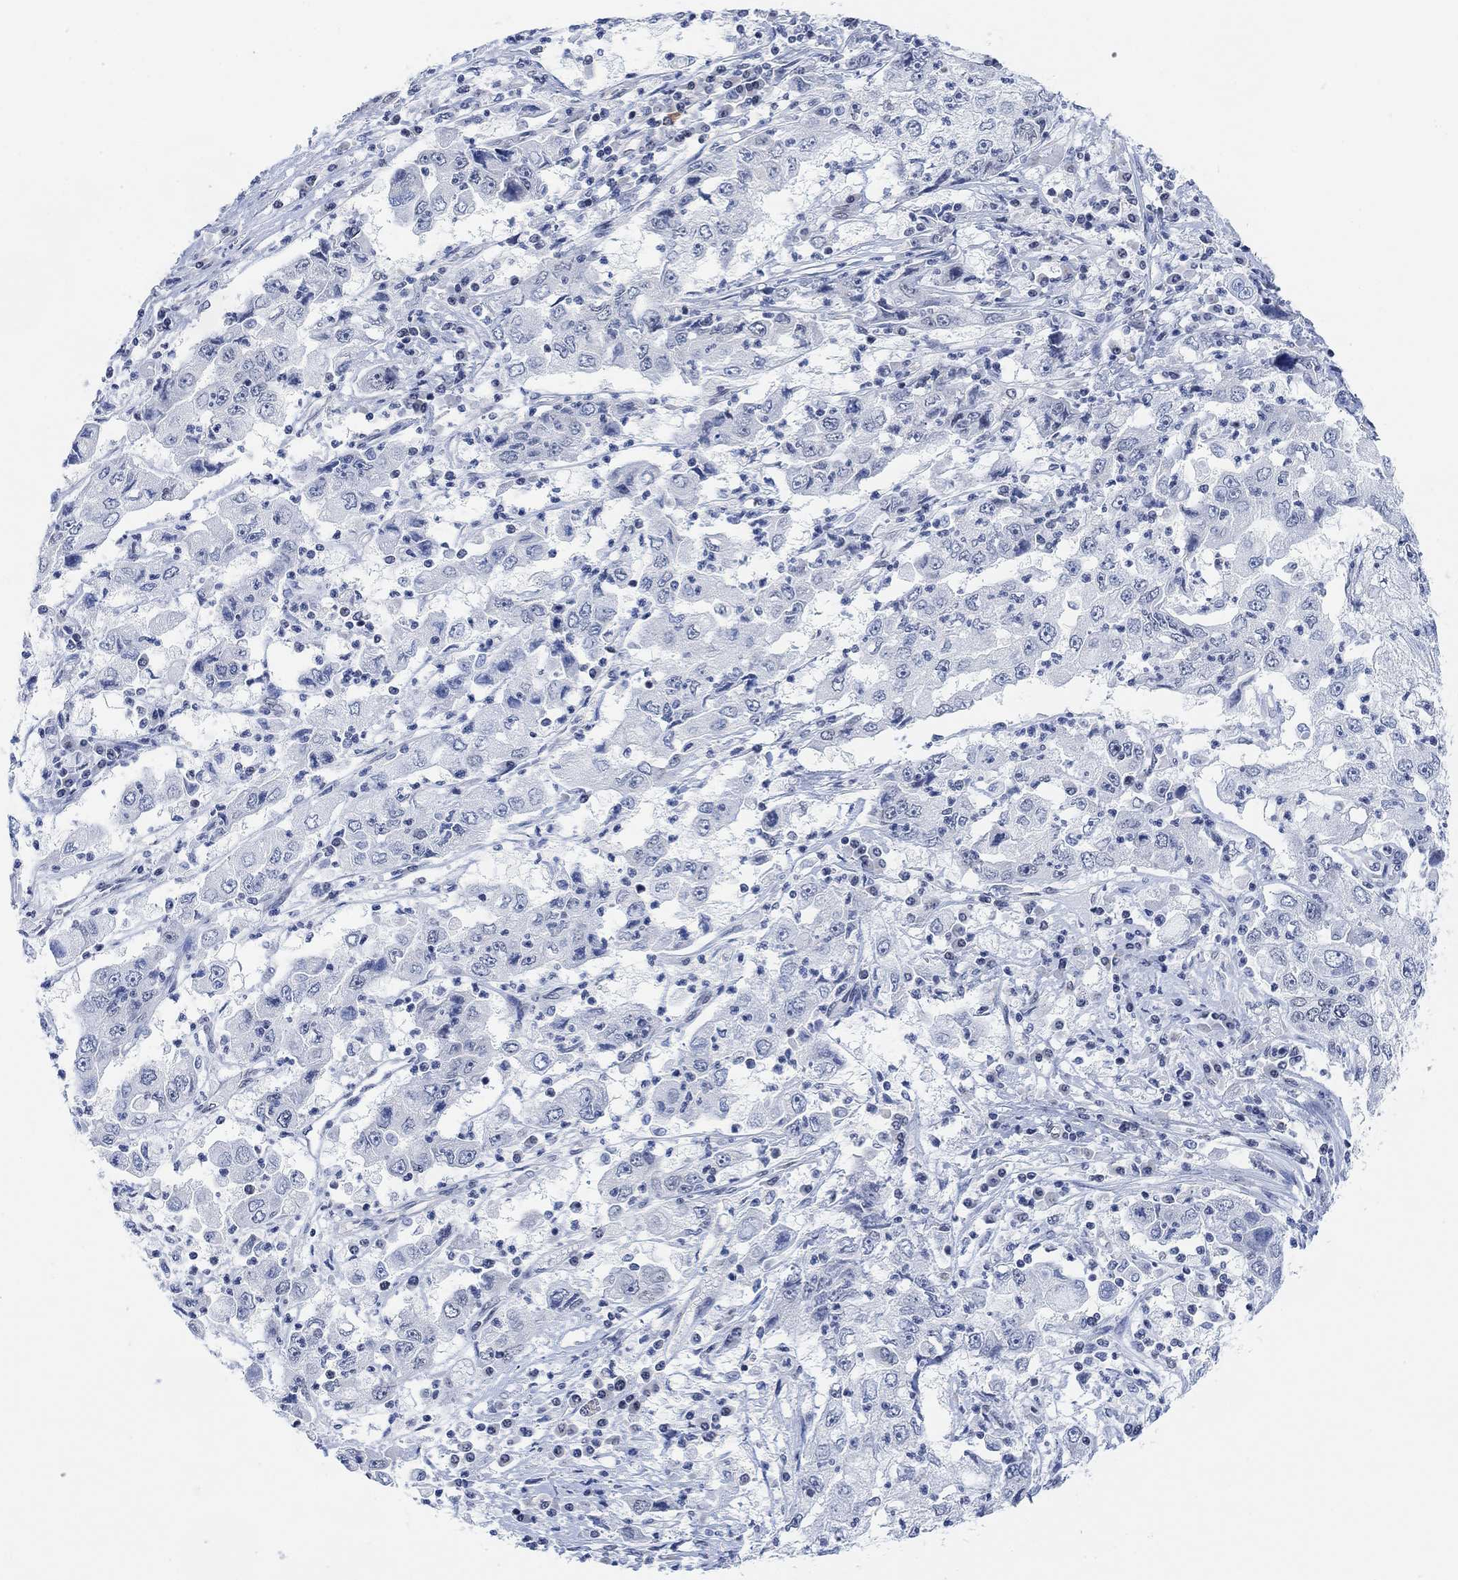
{"staining": {"intensity": "negative", "quantity": "none", "location": "none"}, "tissue": "cervical cancer", "cell_type": "Tumor cells", "image_type": "cancer", "snomed": [{"axis": "morphology", "description": "Squamous cell carcinoma, NOS"}, {"axis": "topography", "description": "Cervix"}], "caption": "High power microscopy micrograph of an immunohistochemistry (IHC) image of cervical cancer (squamous cell carcinoma), revealing no significant positivity in tumor cells. (Brightfield microscopy of DAB (3,3'-diaminobenzidine) IHC at high magnification).", "gene": "PURG", "patient": {"sex": "female", "age": 36}}